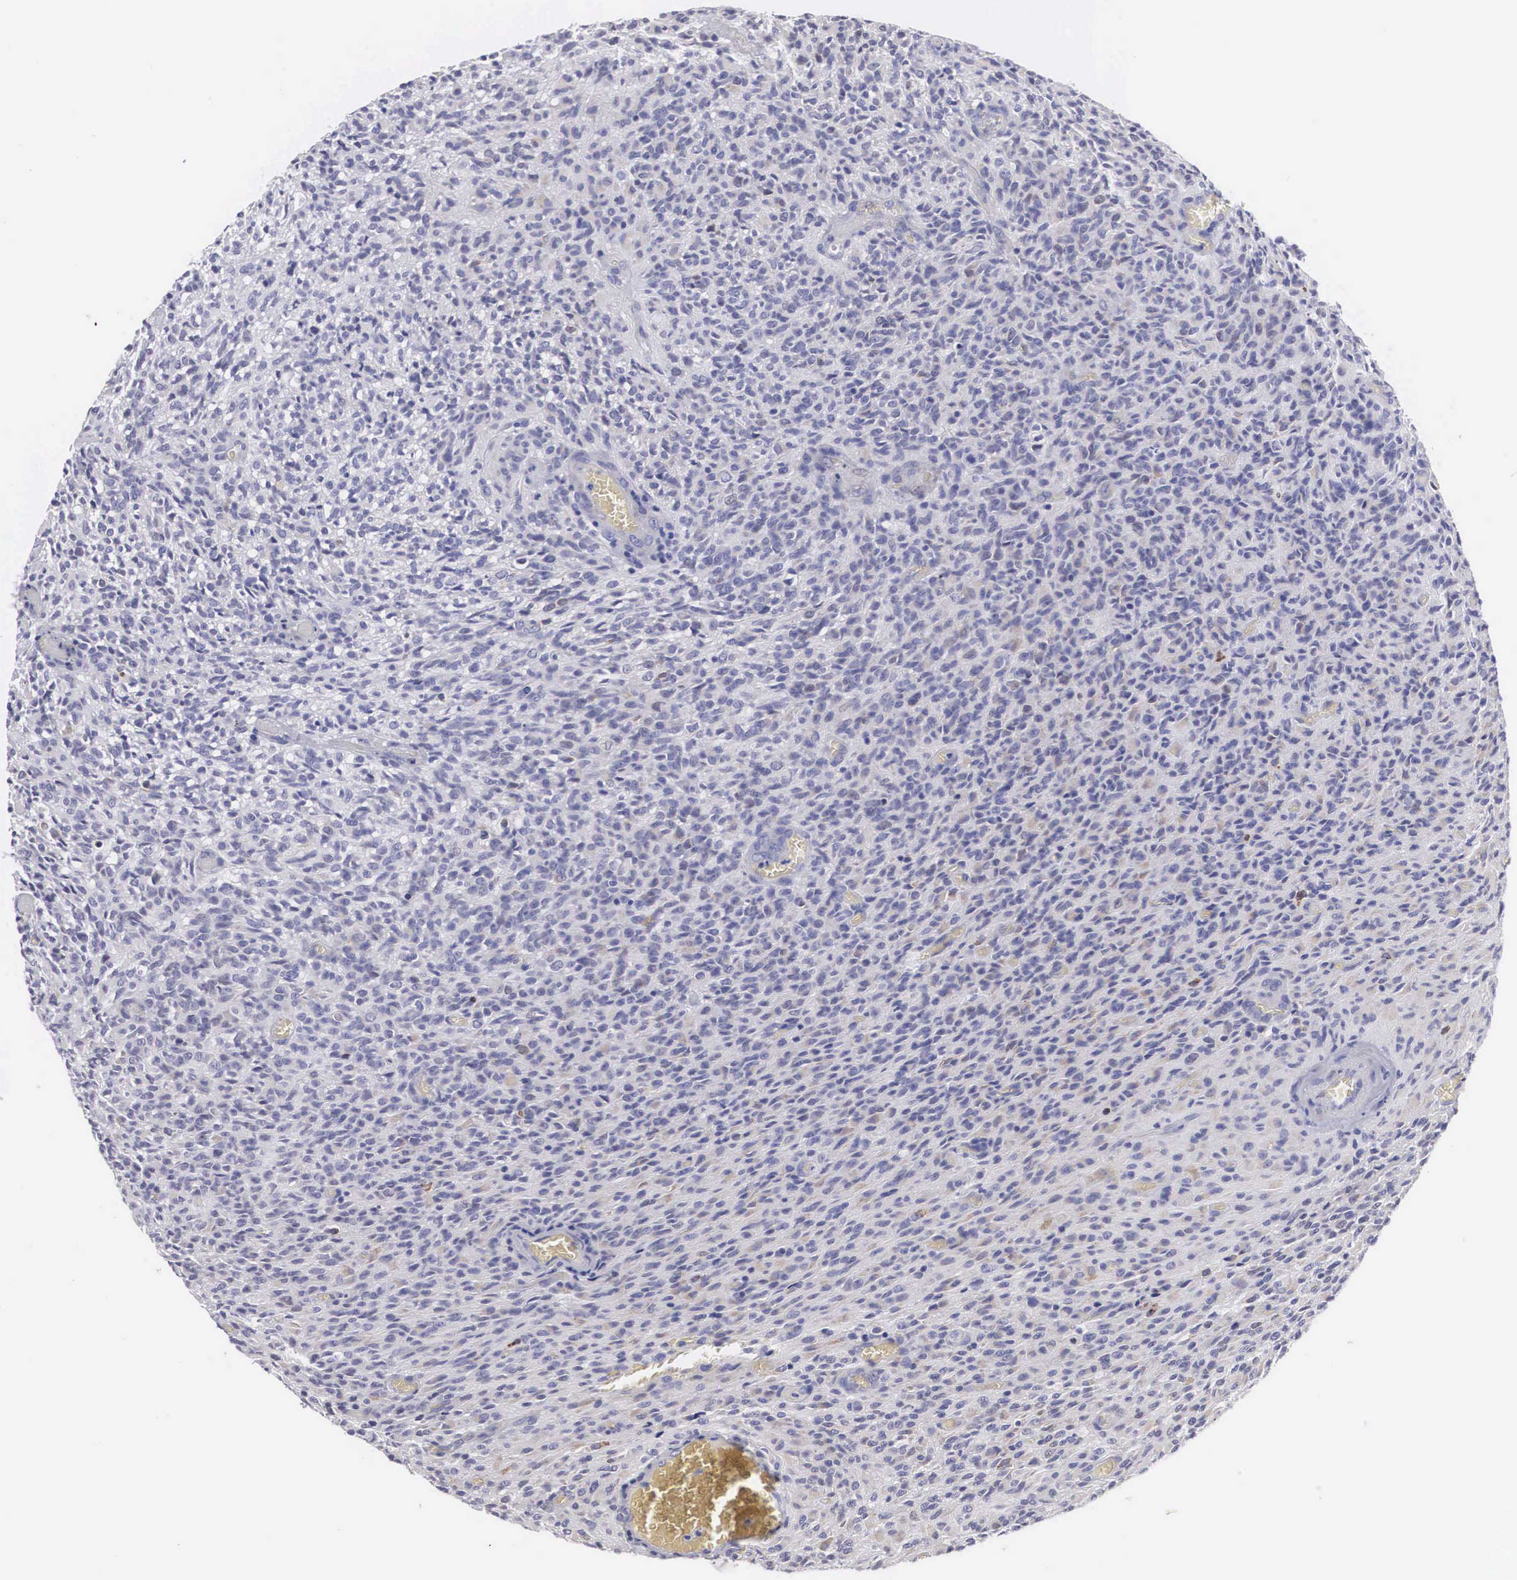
{"staining": {"intensity": "negative", "quantity": "none", "location": "none"}, "tissue": "glioma", "cell_type": "Tumor cells", "image_type": "cancer", "snomed": [{"axis": "morphology", "description": "Glioma, malignant, High grade"}, {"axis": "topography", "description": "Brain"}], "caption": "DAB immunohistochemical staining of human high-grade glioma (malignant) reveals no significant expression in tumor cells.", "gene": "ARMCX3", "patient": {"sex": "male", "age": 56}}